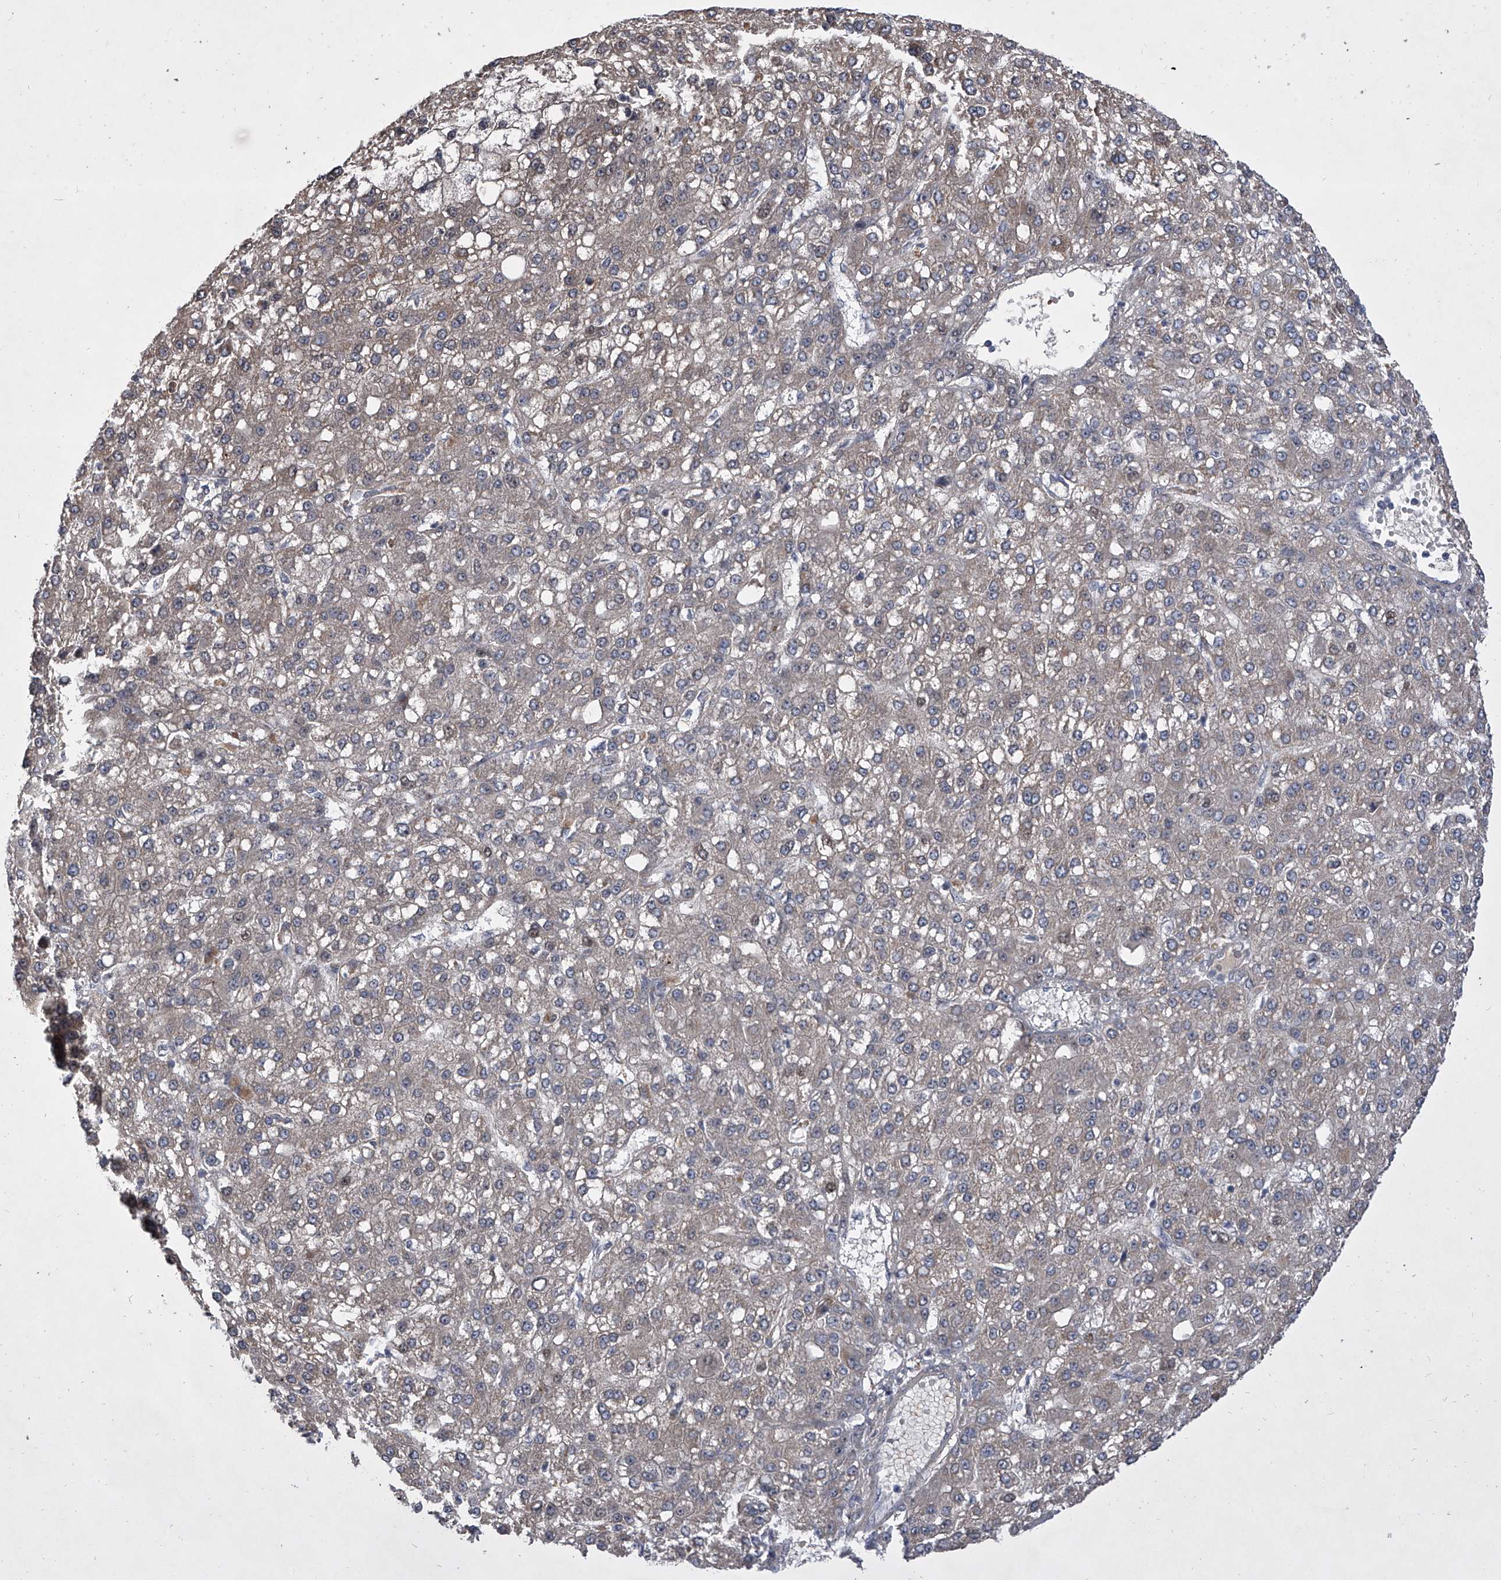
{"staining": {"intensity": "negative", "quantity": "none", "location": "none"}, "tissue": "liver cancer", "cell_type": "Tumor cells", "image_type": "cancer", "snomed": [{"axis": "morphology", "description": "Carcinoma, Hepatocellular, NOS"}, {"axis": "topography", "description": "Liver"}], "caption": "Human liver cancer stained for a protein using IHC reveals no staining in tumor cells.", "gene": "HEATR6", "patient": {"sex": "male", "age": 67}}